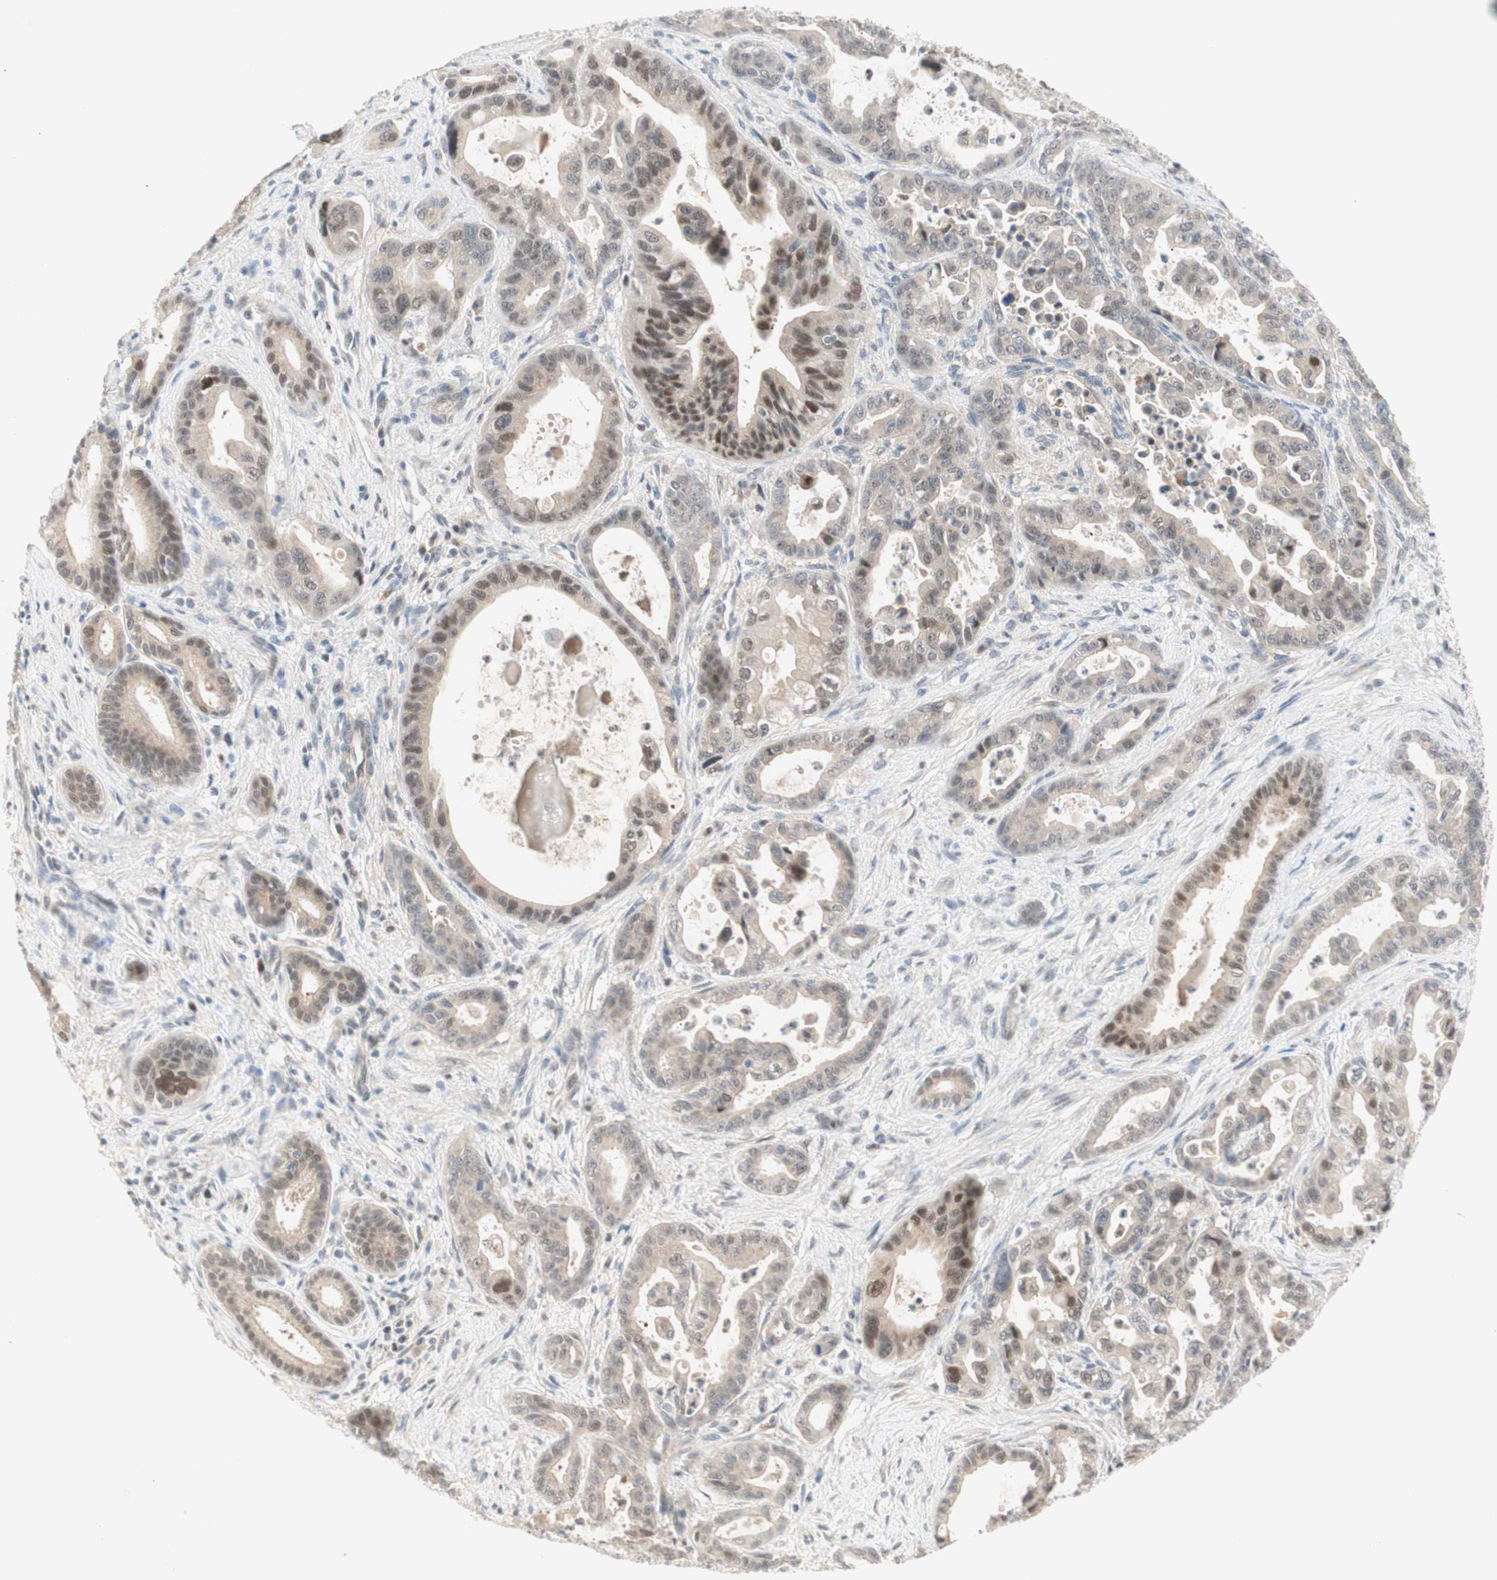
{"staining": {"intensity": "weak", "quantity": "25%-75%", "location": "nuclear"}, "tissue": "pancreatic cancer", "cell_type": "Tumor cells", "image_type": "cancer", "snomed": [{"axis": "morphology", "description": "Adenocarcinoma, NOS"}, {"axis": "topography", "description": "Pancreas"}], "caption": "Adenocarcinoma (pancreatic) was stained to show a protein in brown. There is low levels of weak nuclear staining in about 25%-75% of tumor cells. The staining was performed using DAB to visualize the protein expression in brown, while the nuclei were stained in blue with hematoxylin (Magnification: 20x).", "gene": "RFNG", "patient": {"sex": "male", "age": 70}}